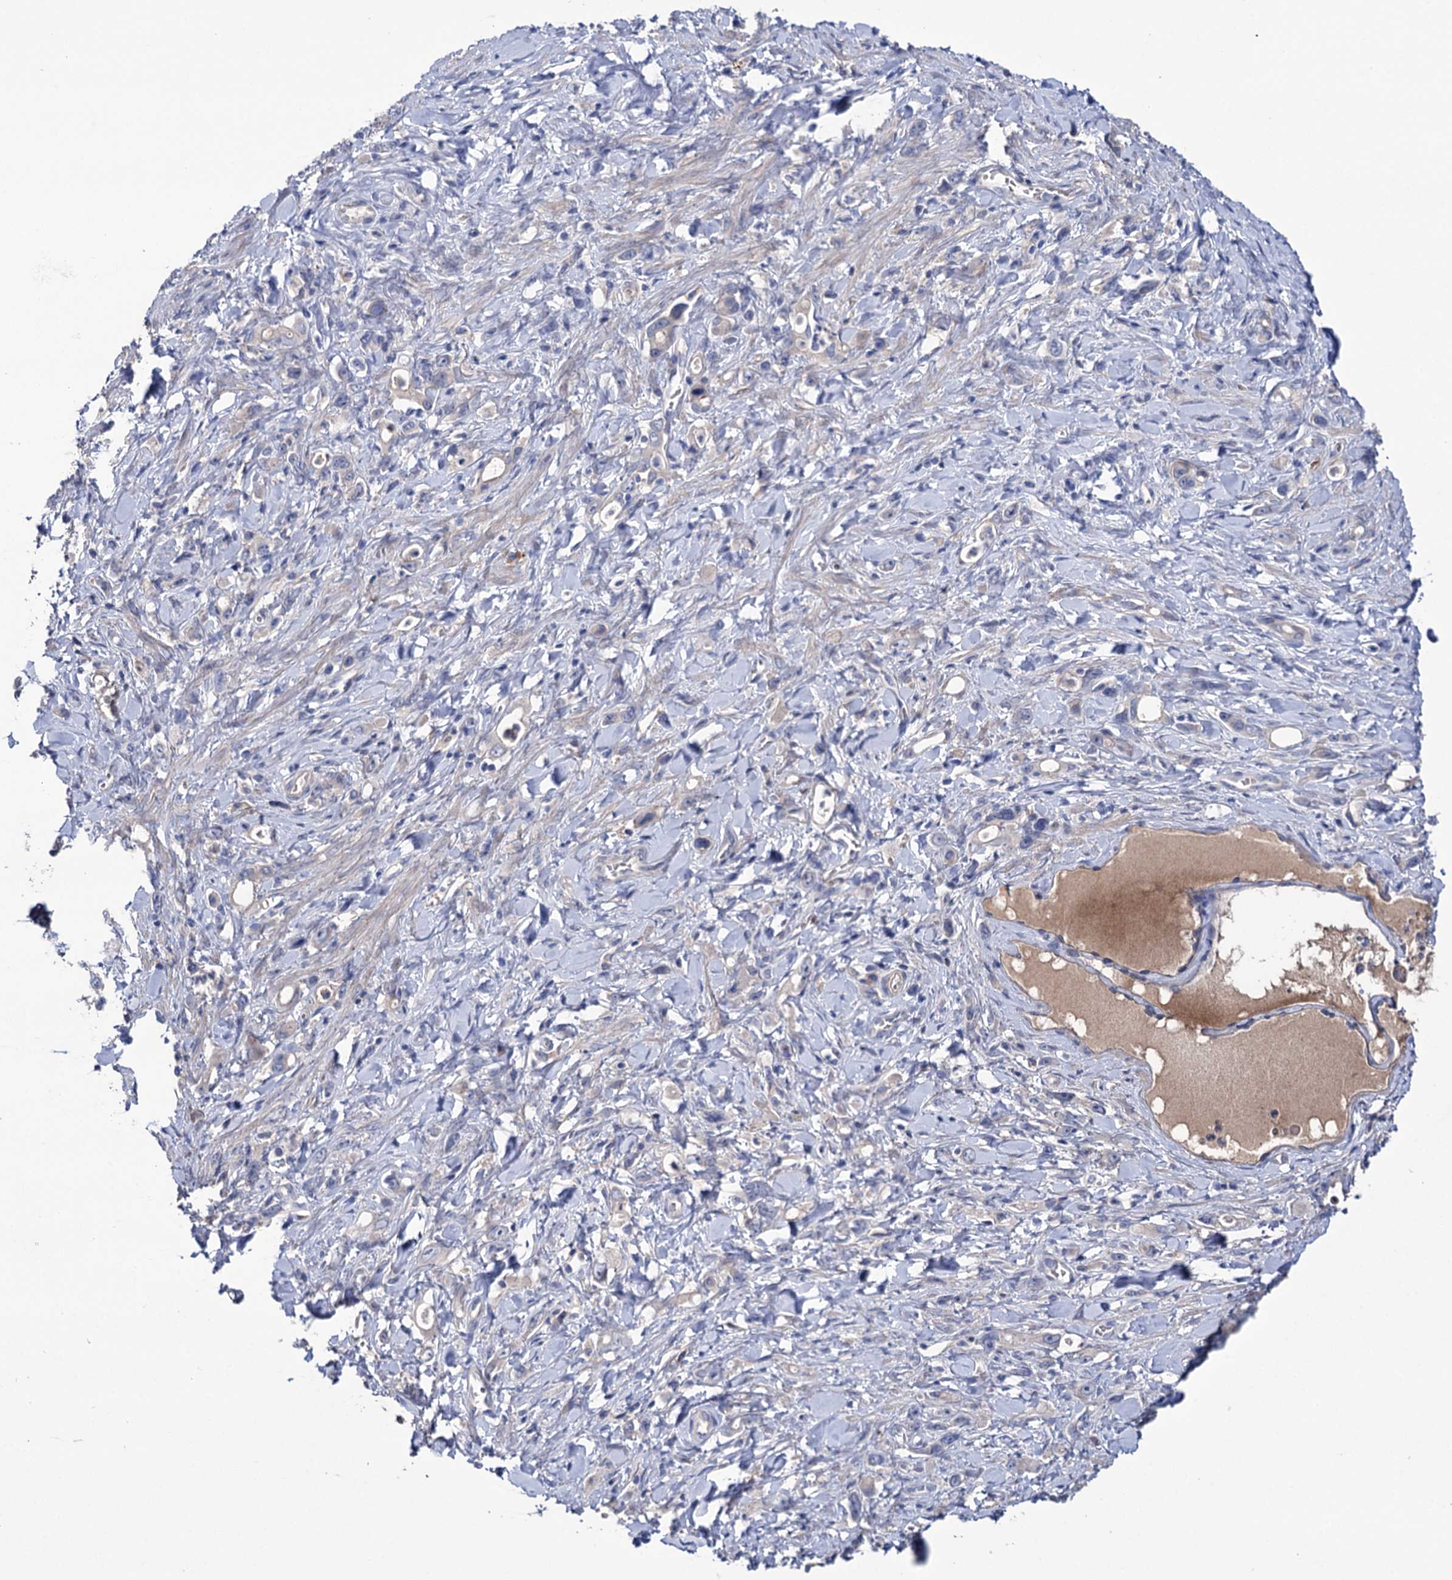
{"staining": {"intensity": "negative", "quantity": "none", "location": "none"}, "tissue": "stomach cancer", "cell_type": "Tumor cells", "image_type": "cancer", "snomed": [{"axis": "morphology", "description": "Adenocarcinoma, NOS"}, {"axis": "topography", "description": "Stomach, lower"}], "caption": "The photomicrograph displays no staining of tumor cells in stomach adenocarcinoma. (Immunohistochemistry (ihc), brightfield microscopy, high magnification).", "gene": "PPP1R32", "patient": {"sex": "female", "age": 43}}